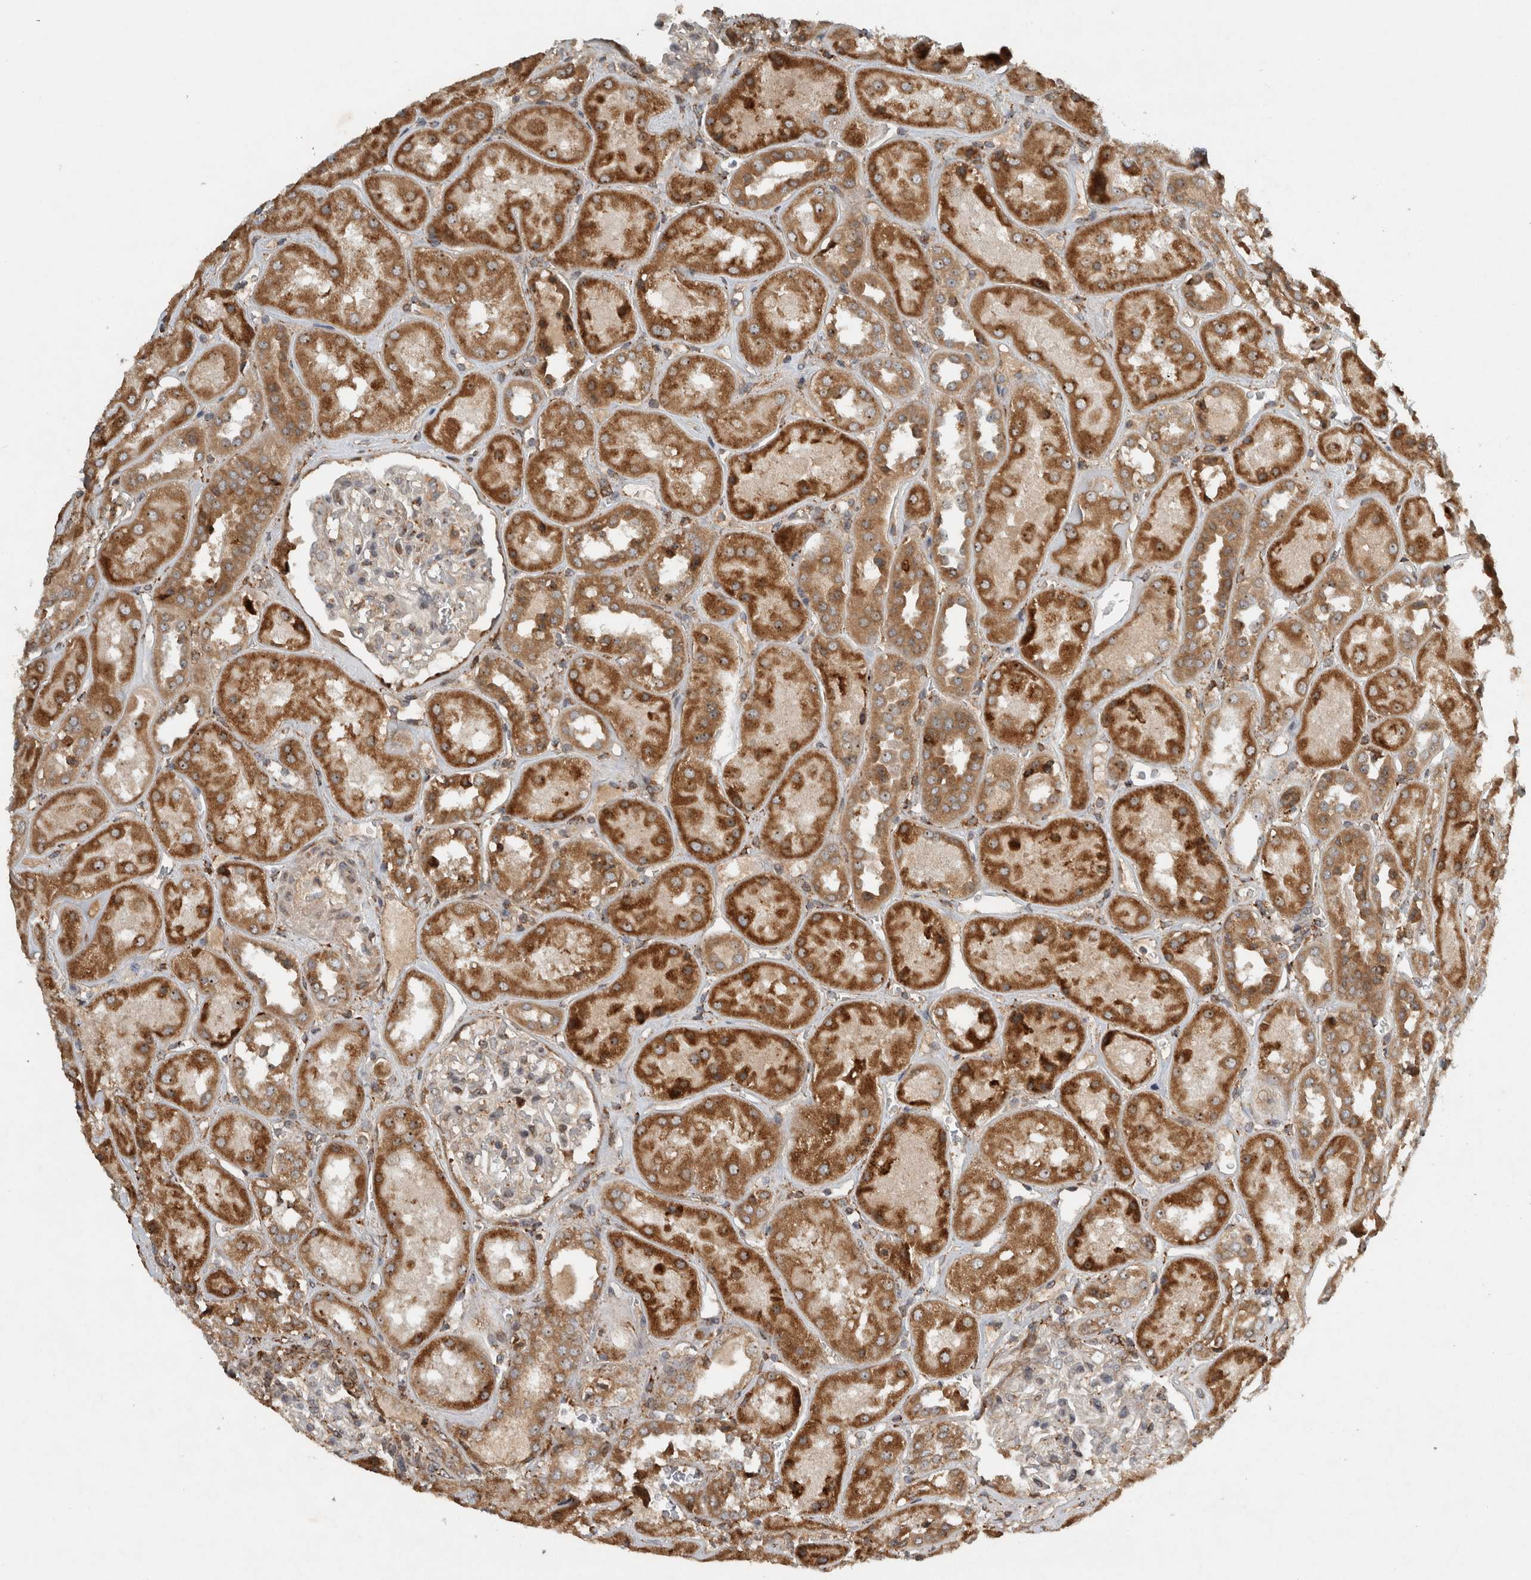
{"staining": {"intensity": "weak", "quantity": "<25%", "location": "cytoplasmic/membranous"}, "tissue": "kidney", "cell_type": "Cells in glomeruli", "image_type": "normal", "snomed": [{"axis": "morphology", "description": "Normal tissue, NOS"}, {"axis": "topography", "description": "Kidney"}], "caption": "A high-resolution photomicrograph shows immunohistochemistry staining of unremarkable kidney, which exhibits no significant positivity in cells in glomeruli. (Immunohistochemistry (ihc), brightfield microscopy, high magnification).", "gene": "GPR137B", "patient": {"sex": "male", "age": 70}}